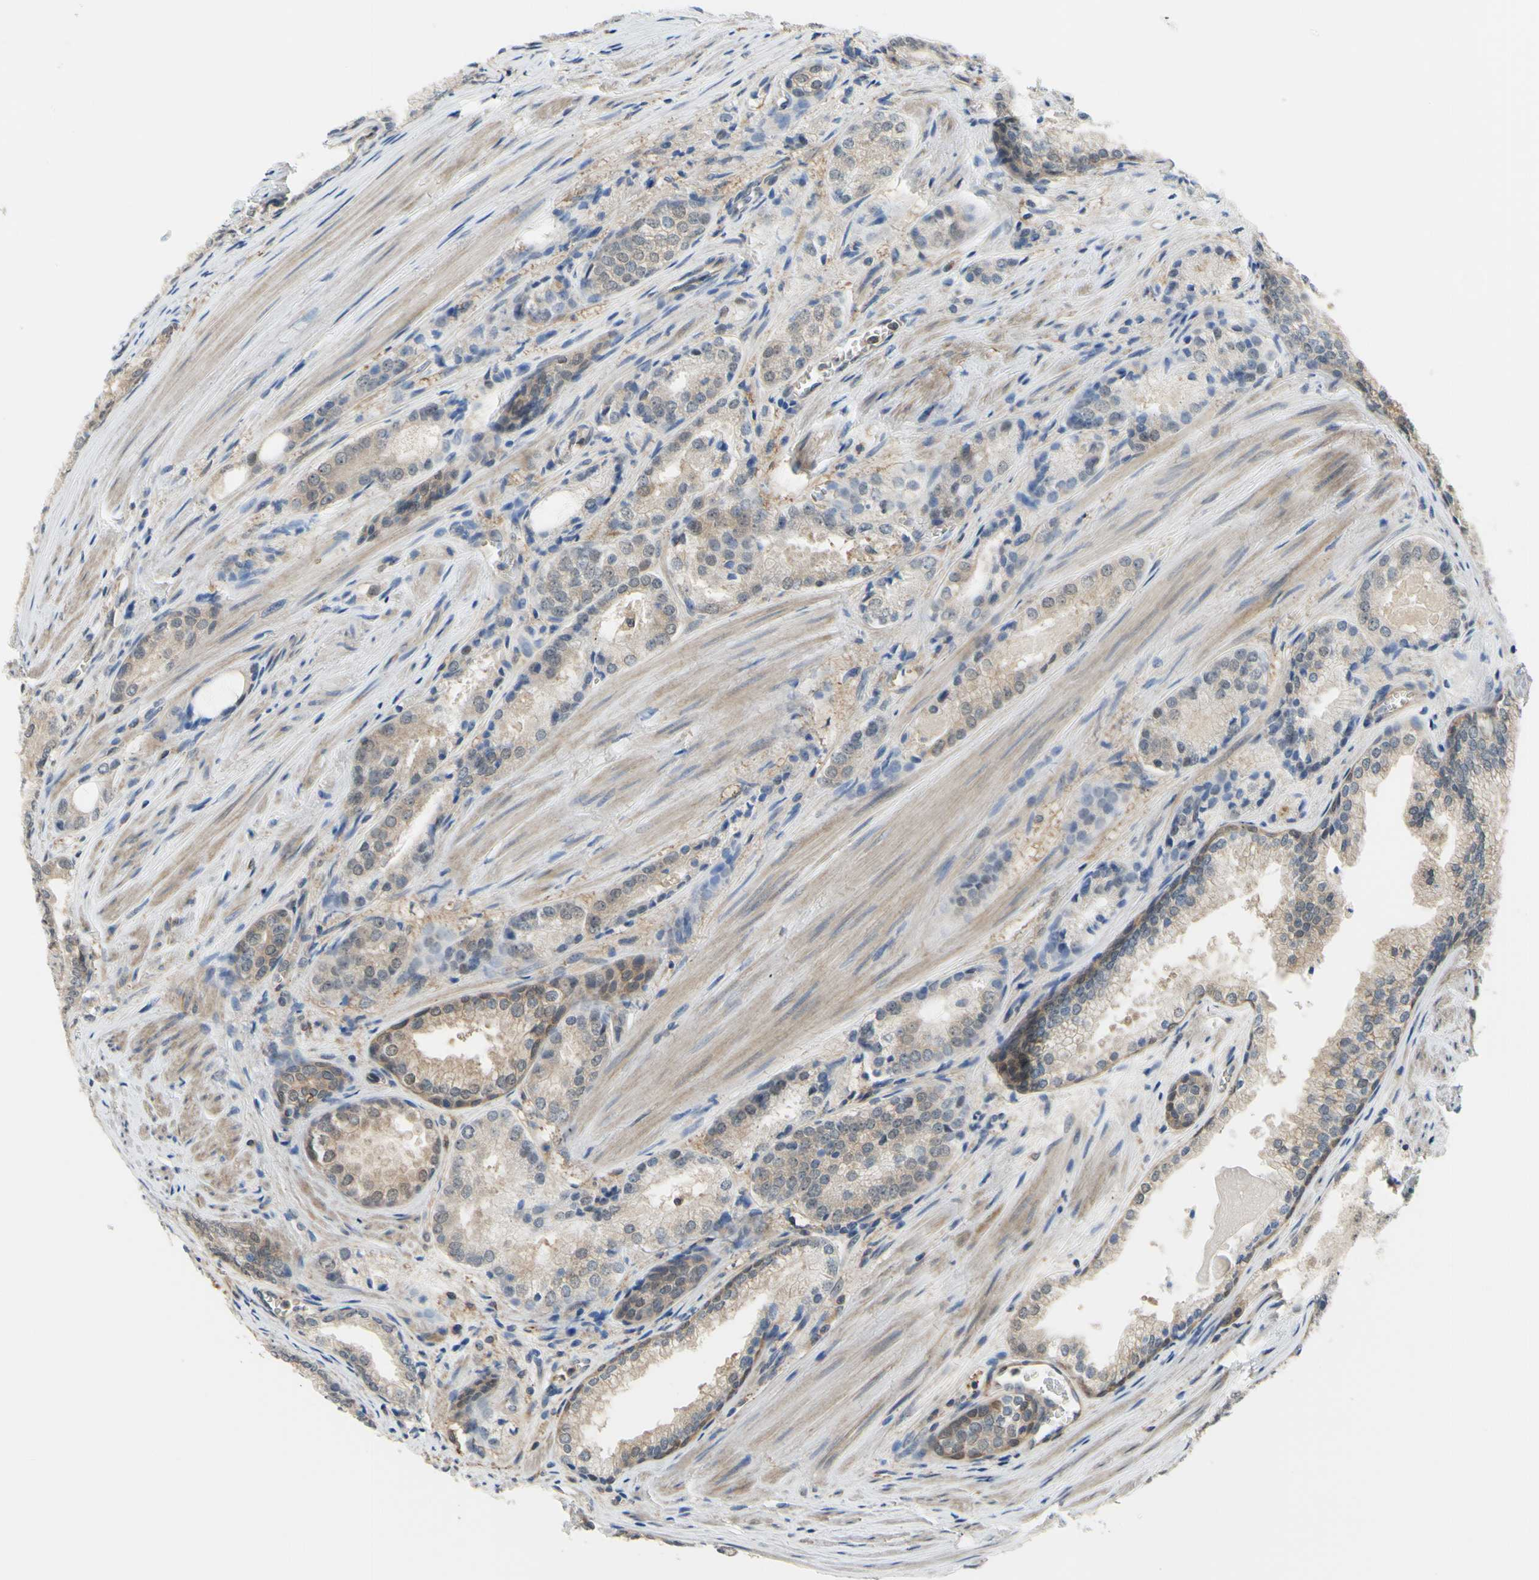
{"staining": {"intensity": "weak", "quantity": "25%-75%", "location": "cytoplasmic/membranous"}, "tissue": "prostate cancer", "cell_type": "Tumor cells", "image_type": "cancer", "snomed": [{"axis": "morphology", "description": "Adenocarcinoma, Low grade"}, {"axis": "topography", "description": "Prostate"}], "caption": "High-power microscopy captured an IHC image of low-grade adenocarcinoma (prostate), revealing weak cytoplasmic/membranous staining in about 25%-75% of tumor cells.", "gene": "UPK3B", "patient": {"sex": "male", "age": 60}}